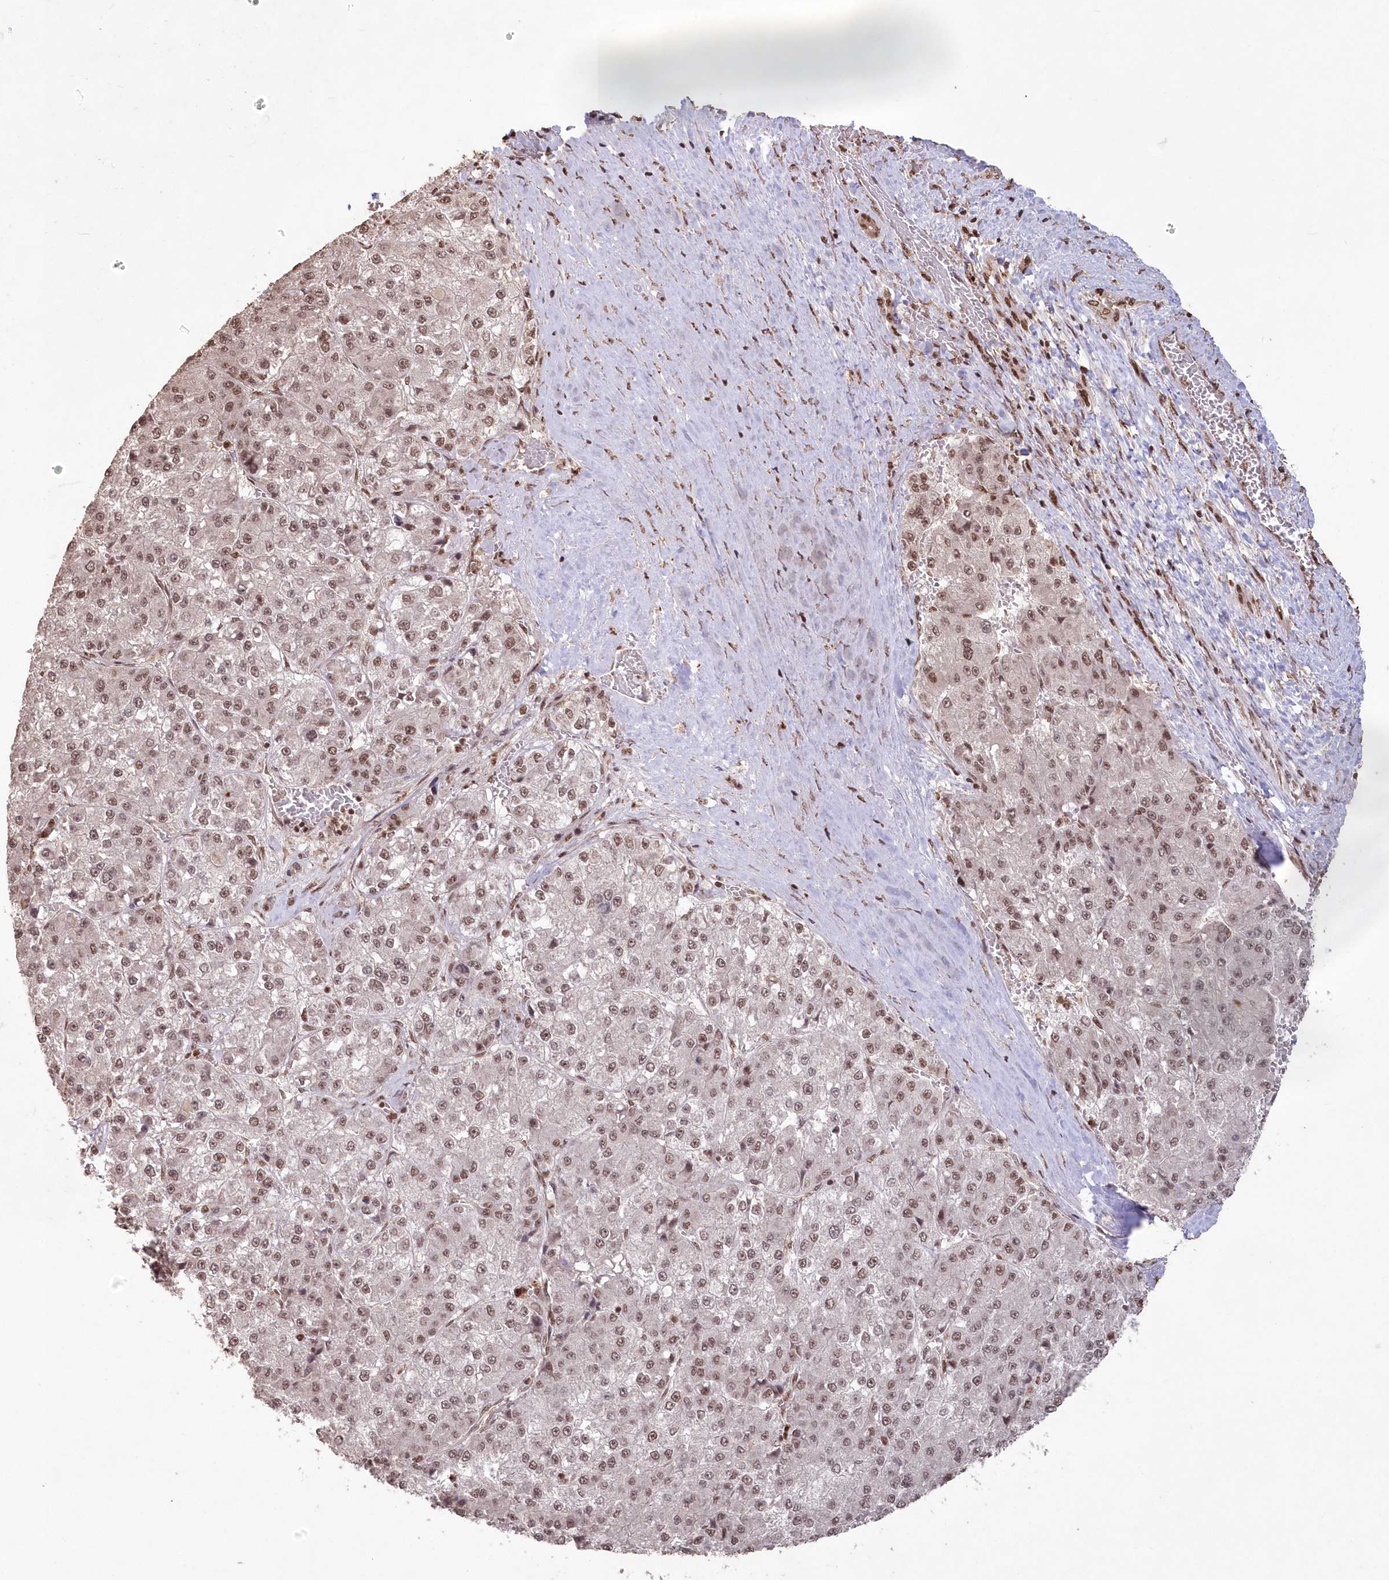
{"staining": {"intensity": "moderate", "quantity": ">75%", "location": "nuclear"}, "tissue": "liver cancer", "cell_type": "Tumor cells", "image_type": "cancer", "snomed": [{"axis": "morphology", "description": "Carcinoma, Hepatocellular, NOS"}, {"axis": "topography", "description": "Liver"}], "caption": "Immunohistochemistry (IHC) of liver cancer (hepatocellular carcinoma) shows medium levels of moderate nuclear staining in approximately >75% of tumor cells.", "gene": "PDS5A", "patient": {"sex": "female", "age": 73}}